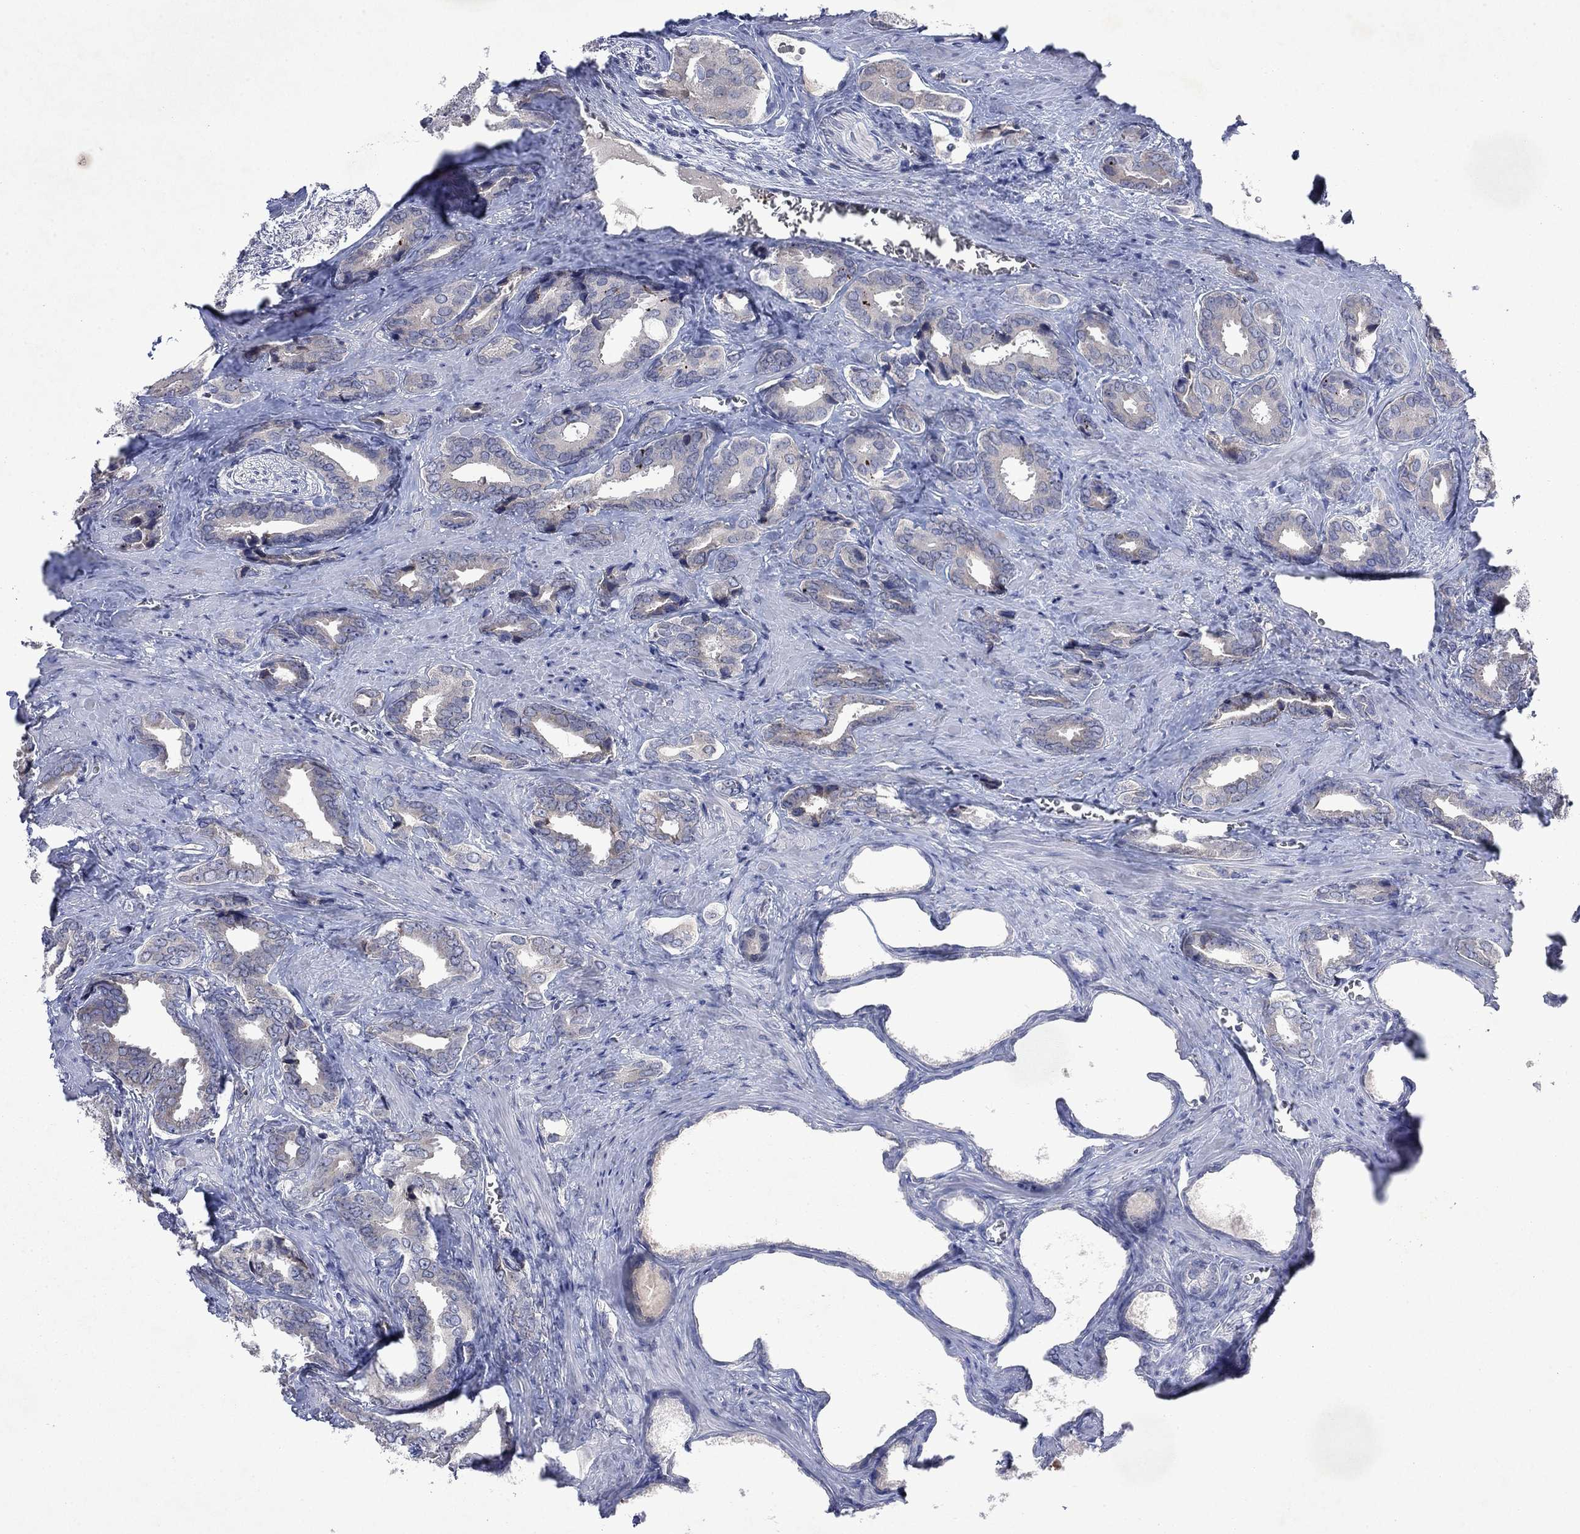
{"staining": {"intensity": "negative", "quantity": "none", "location": "none"}, "tissue": "prostate cancer", "cell_type": "Tumor cells", "image_type": "cancer", "snomed": [{"axis": "morphology", "description": "Adenocarcinoma, NOS"}, {"axis": "topography", "description": "Prostate"}], "caption": "High magnification brightfield microscopy of prostate cancer (adenocarcinoma) stained with DAB (3,3'-diaminobenzidine) (brown) and counterstained with hematoxylin (blue): tumor cells show no significant staining. The staining is performed using DAB brown chromogen with nuclei counter-stained in using hematoxylin.", "gene": "TMEM97", "patient": {"sex": "male", "age": 66}}